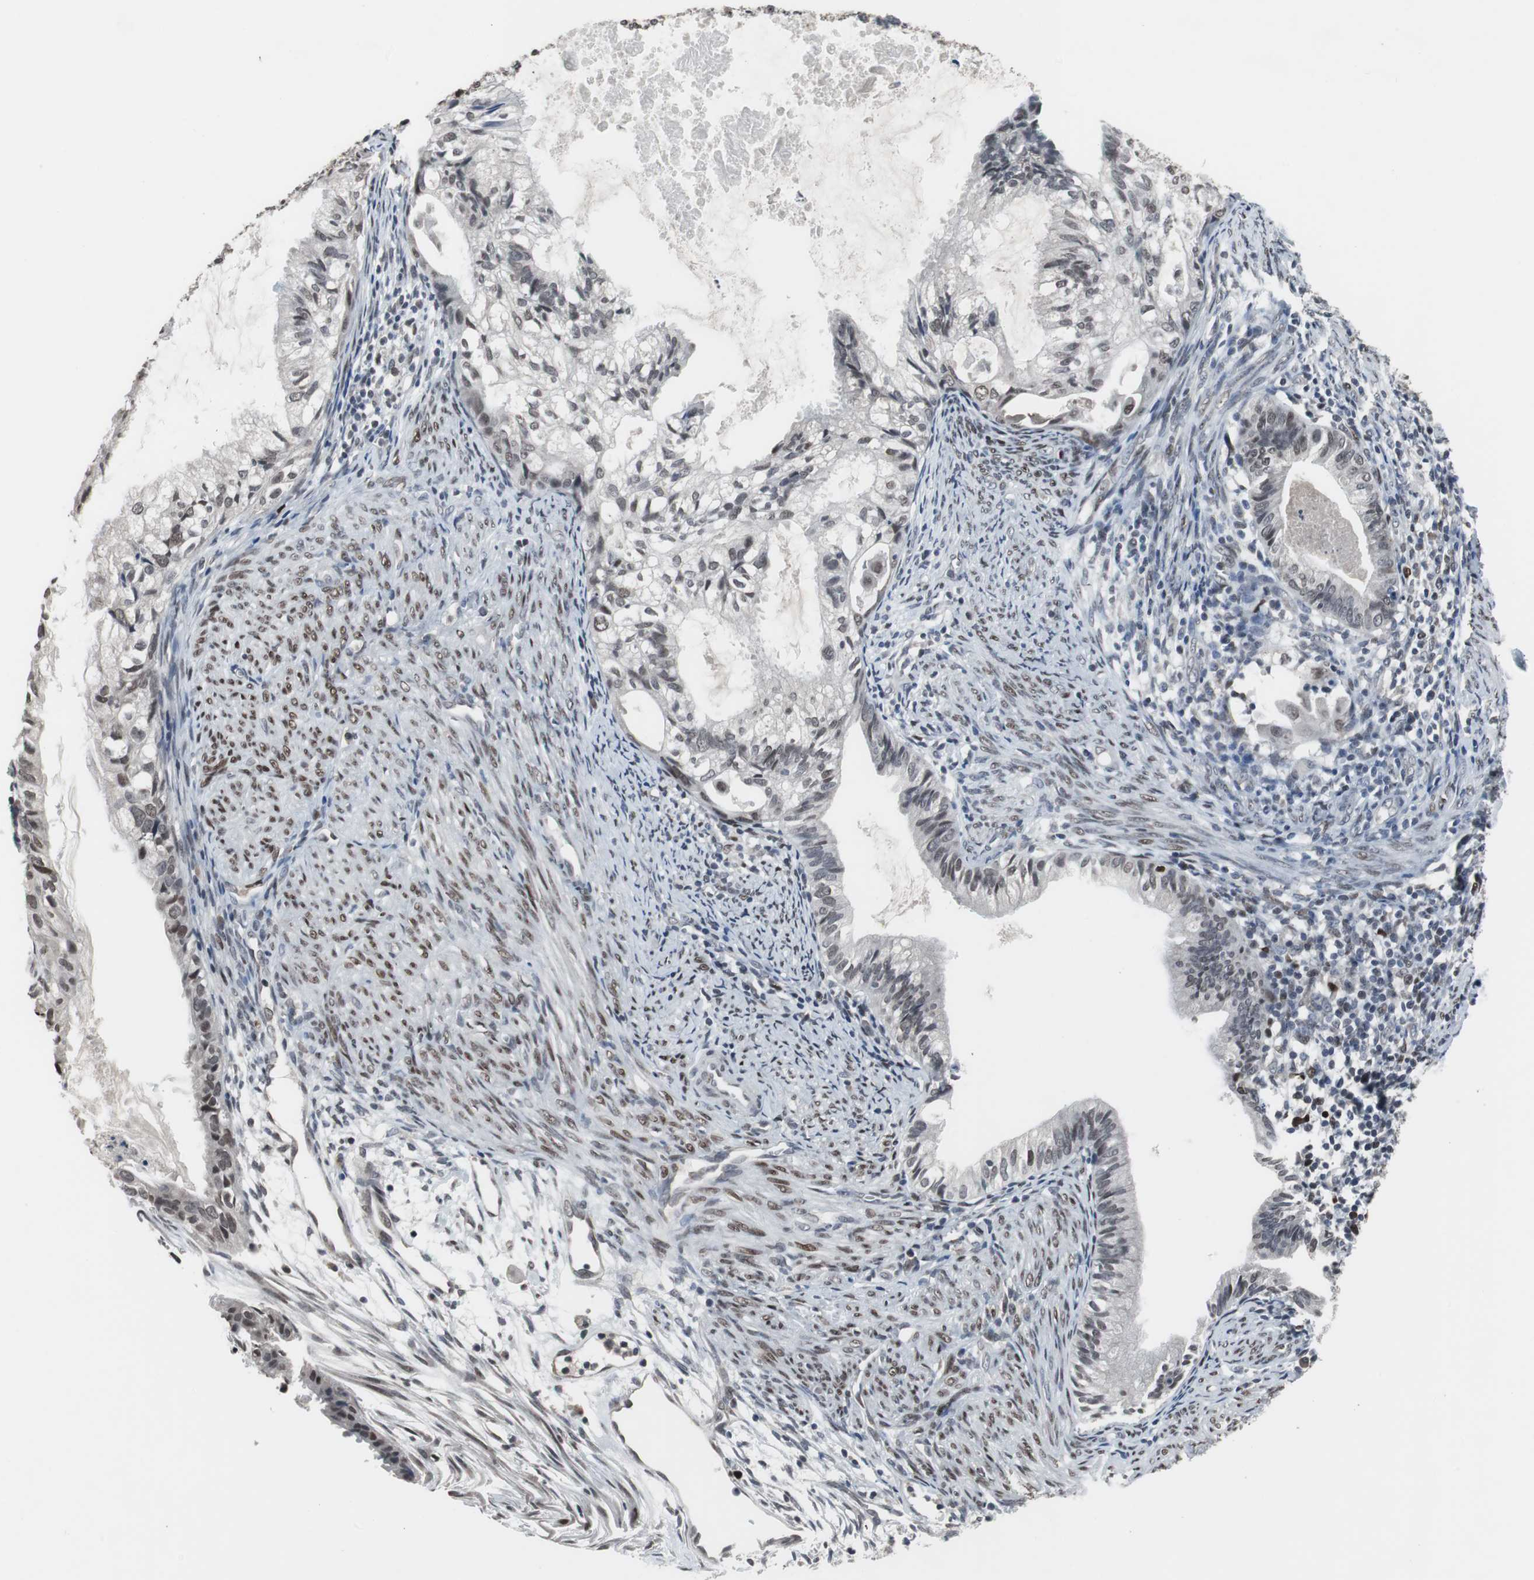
{"staining": {"intensity": "weak", "quantity": "25%-75%", "location": "nuclear"}, "tissue": "cervical cancer", "cell_type": "Tumor cells", "image_type": "cancer", "snomed": [{"axis": "morphology", "description": "Normal tissue, NOS"}, {"axis": "morphology", "description": "Adenocarcinoma, NOS"}, {"axis": "topography", "description": "Cervix"}, {"axis": "topography", "description": "Endometrium"}], "caption": "Cervical cancer stained with a brown dye exhibits weak nuclear positive positivity in about 25%-75% of tumor cells.", "gene": "FOXP4", "patient": {"sex": "female", "age": 86}}